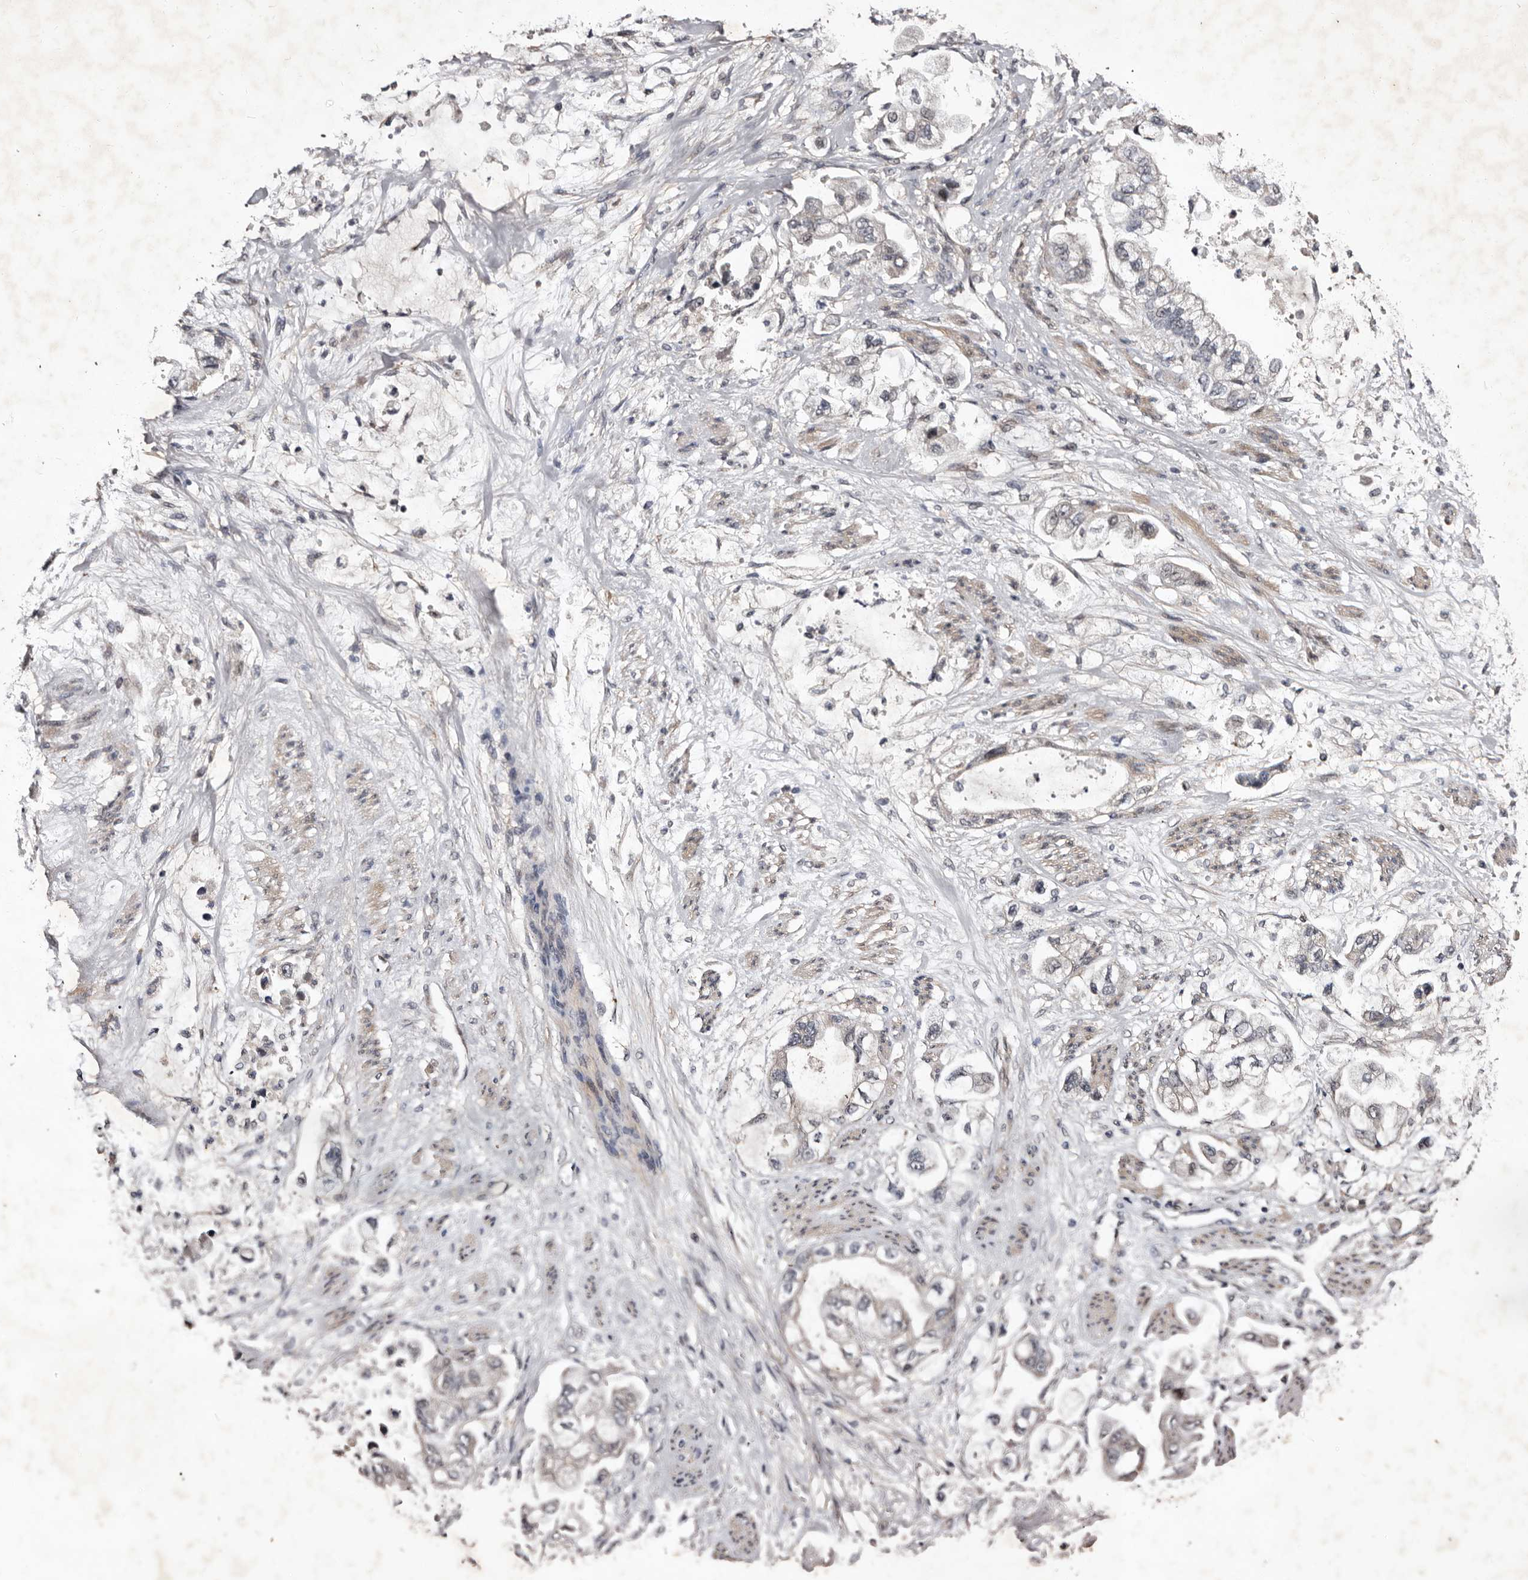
{"staining": {"intensity": "negative", "quantity": "none", "location": "none"}, "tissue": "stomach cancer", "cell_type": "Tumor cells", "image_type": "cancer", "snomed": [{"axis": "morphology", "description": "Adenocarcinoma, NOS"}, {"axis": "topography", "description": "Stomach"}], "caption": "The histopathology image demonstrates no significant expression in tumor cells of stomach cancer (adenocarcinoma).", "gene": "MKRN3", "patient": {"sex": "male", "age": 62}}